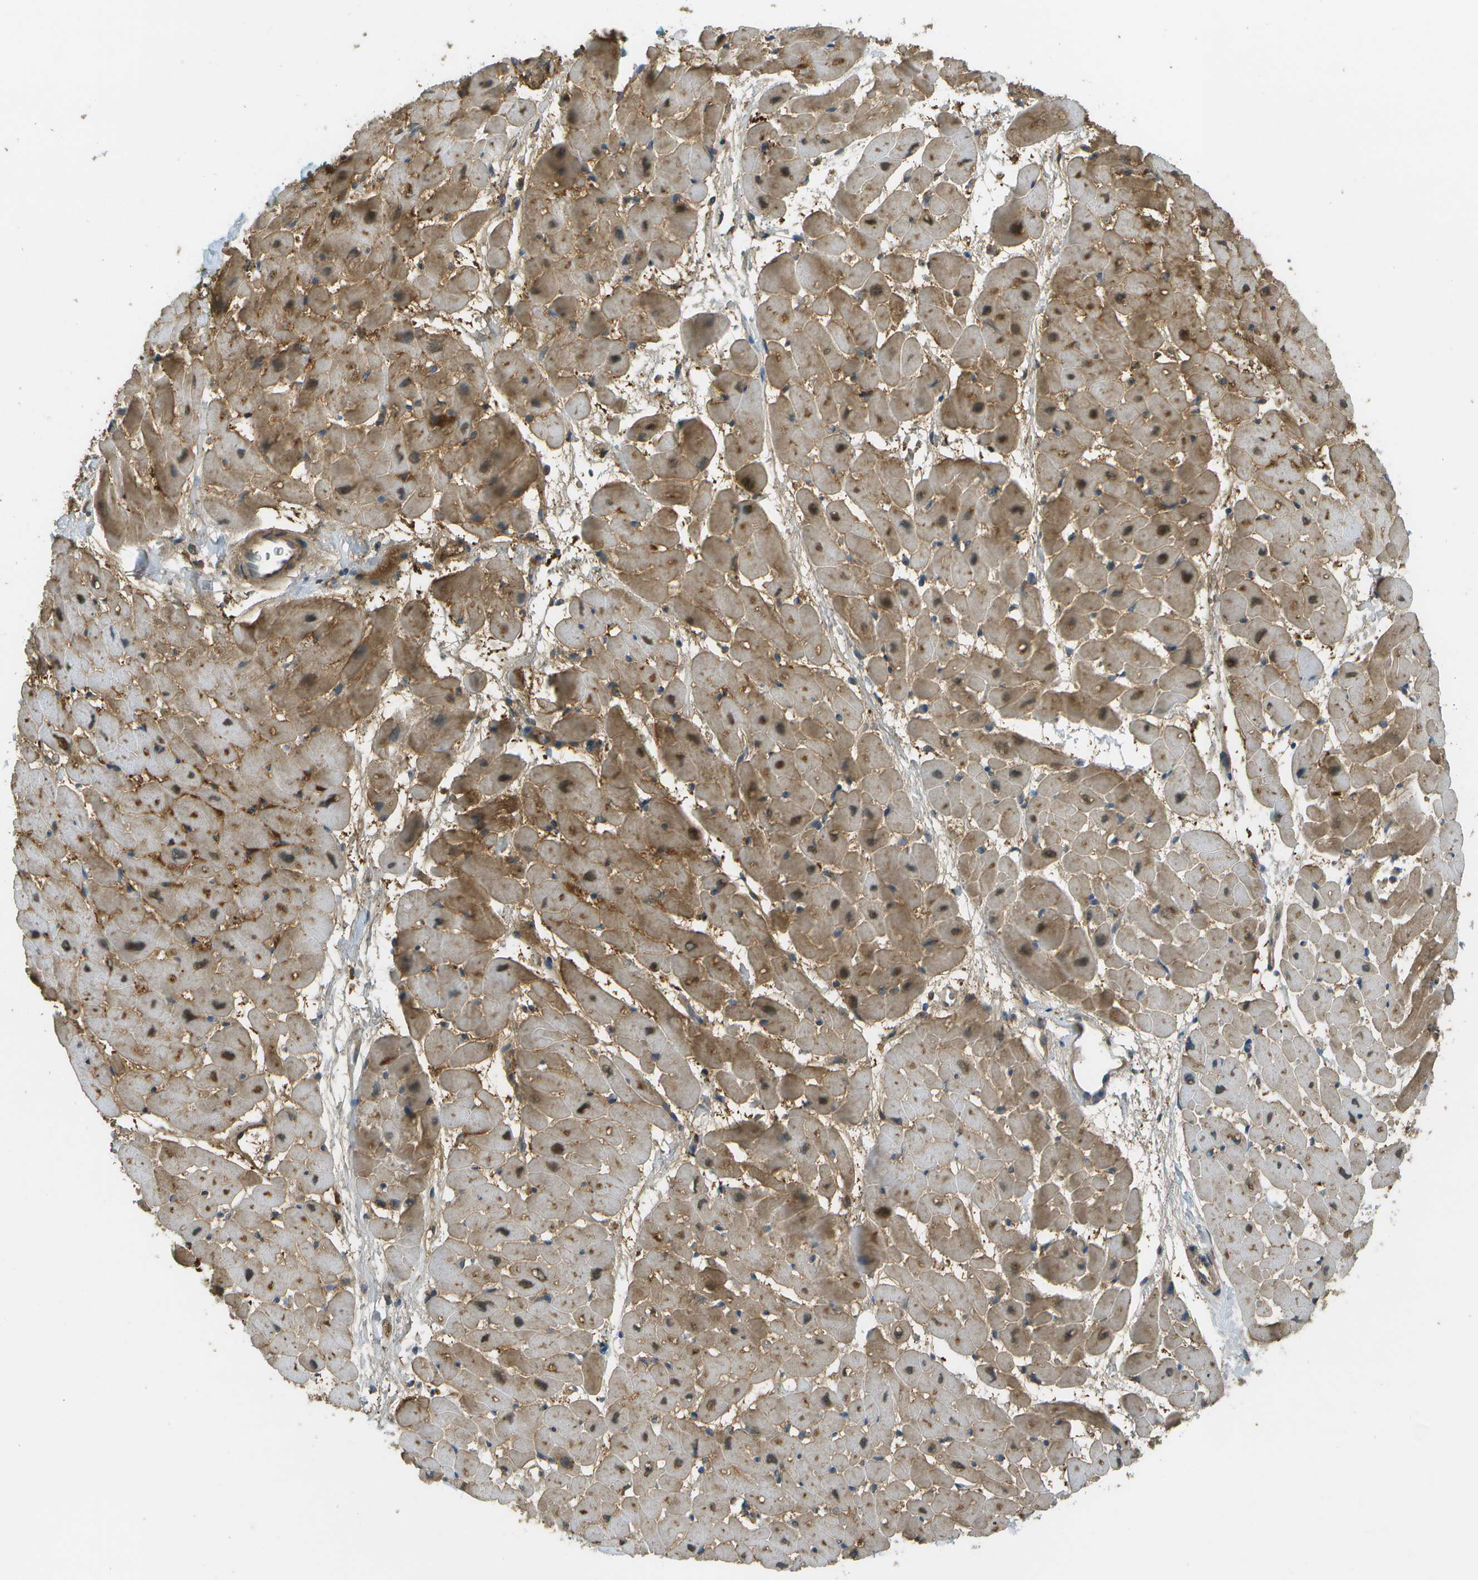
{"staining": {"intensity": "moderate", "quantity": ">75%", "location": "cytoplasmic/membranous"}, "tissue": "heart muscle", "cell_type": "Cardiomyocytes", "image_type": "normal", "snomed": [{"axis": "morphology", "description": "Normal tissue, NOS"}, {"axis": "topography", "description": "Heart"}], "caption": "IHC micrograph of unremarkable heart muscle: human heart muscle stained using IHC shows medium levels of moderate protein expression localized specifically in the cytoplasmic/membranous of cardiomyocytes, appearing as a cytoplasmic/membranous brown color.", "gene": "LRRC66", "patient": {"sex": "male", "age": 45}}